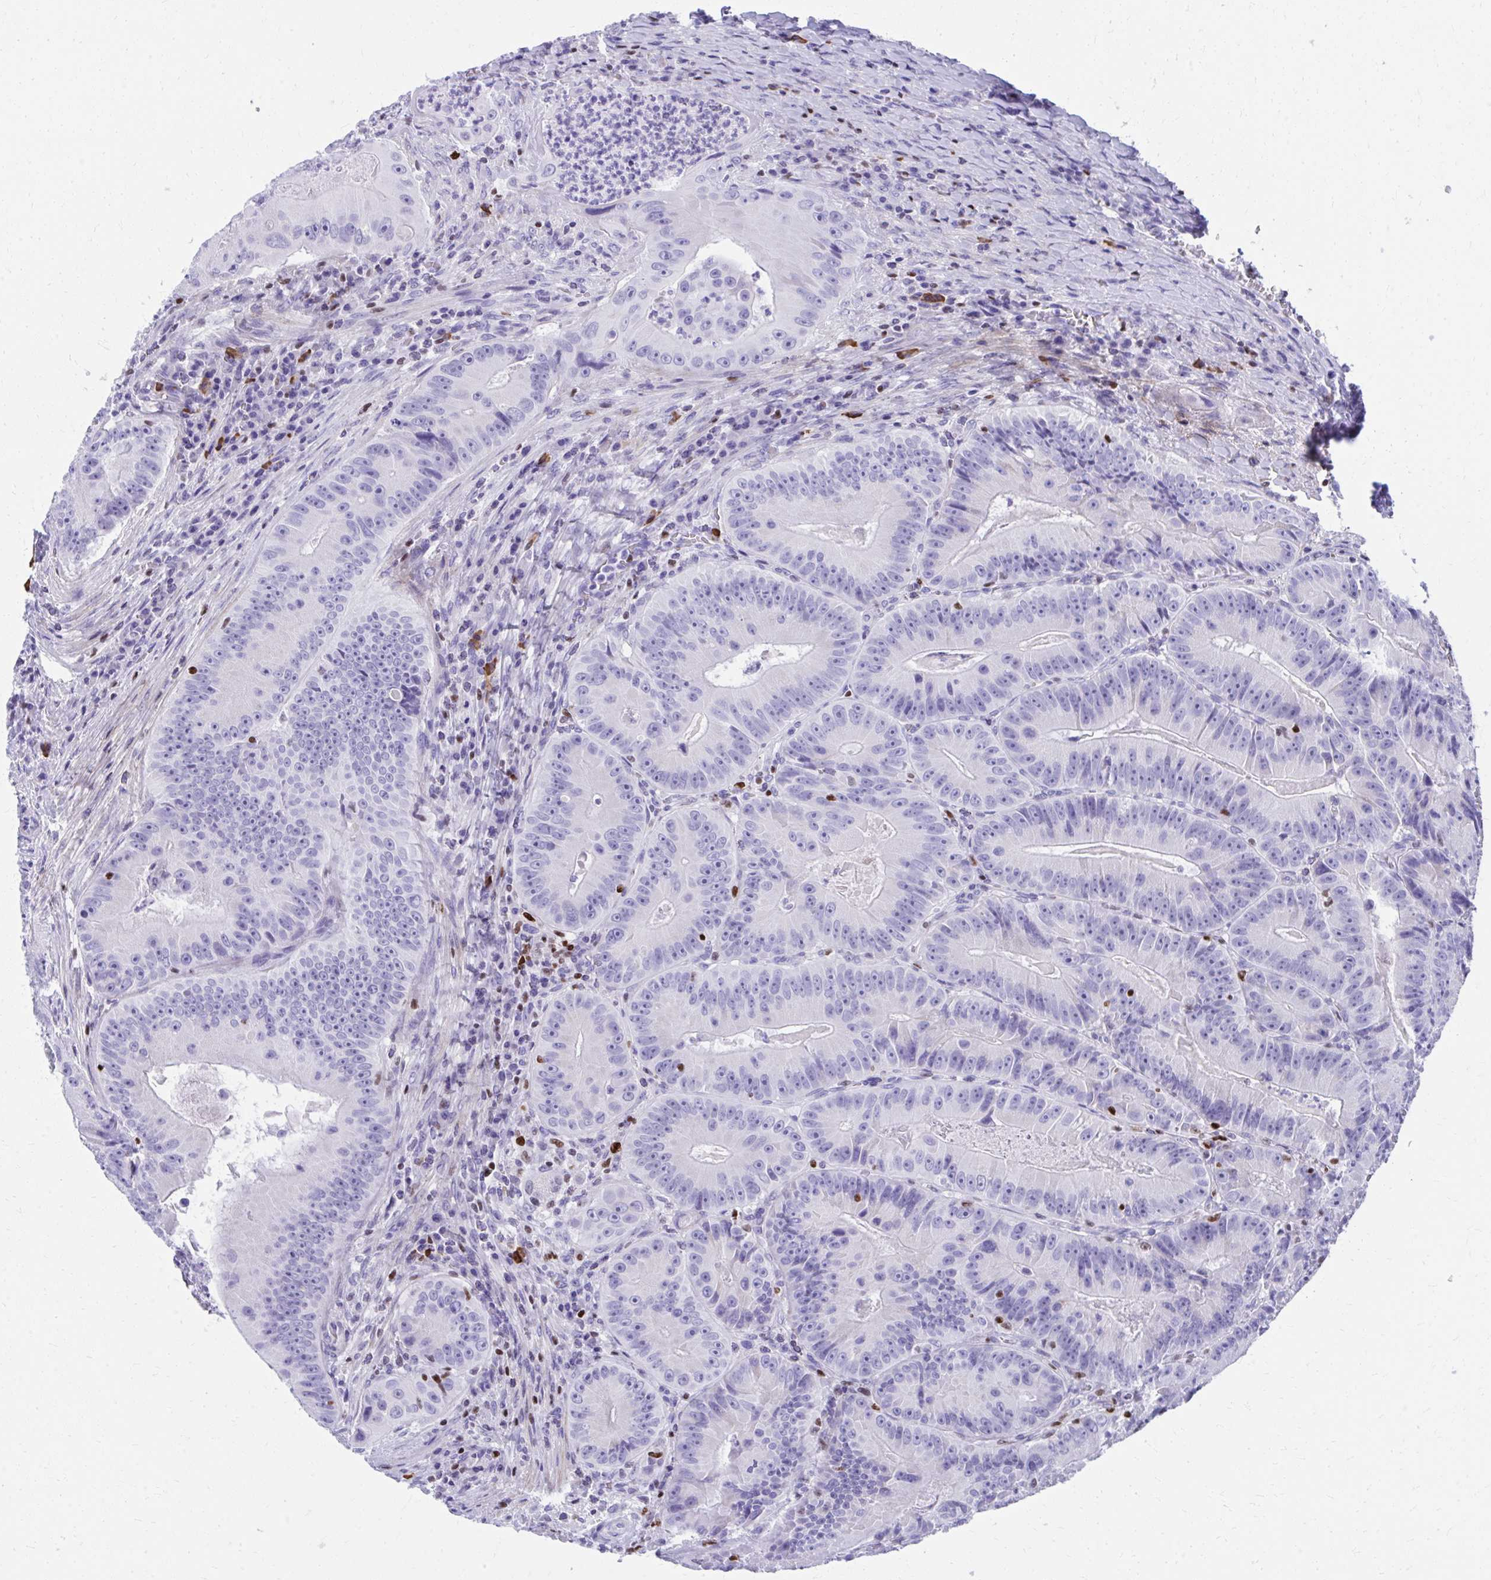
{"staining": {"intensity": "negative", "quantity": "none", "location": "none"}, "tissue": "colorectal cancer", "cell_type": "Tumor cells", "image_type": "cancer", "snomed": [{"axis": "morphology", "description": "Adenocarcinoma, NOS"}, {"axis": "topography", "description": "Colon"}], "caption": "Protein analysis of colorectal cancer (adenocarcinoma) demonstrates no significant expression in tumor cells.", "gene": "RUNX3", "patient": {"sex": "female", "age": 86}}